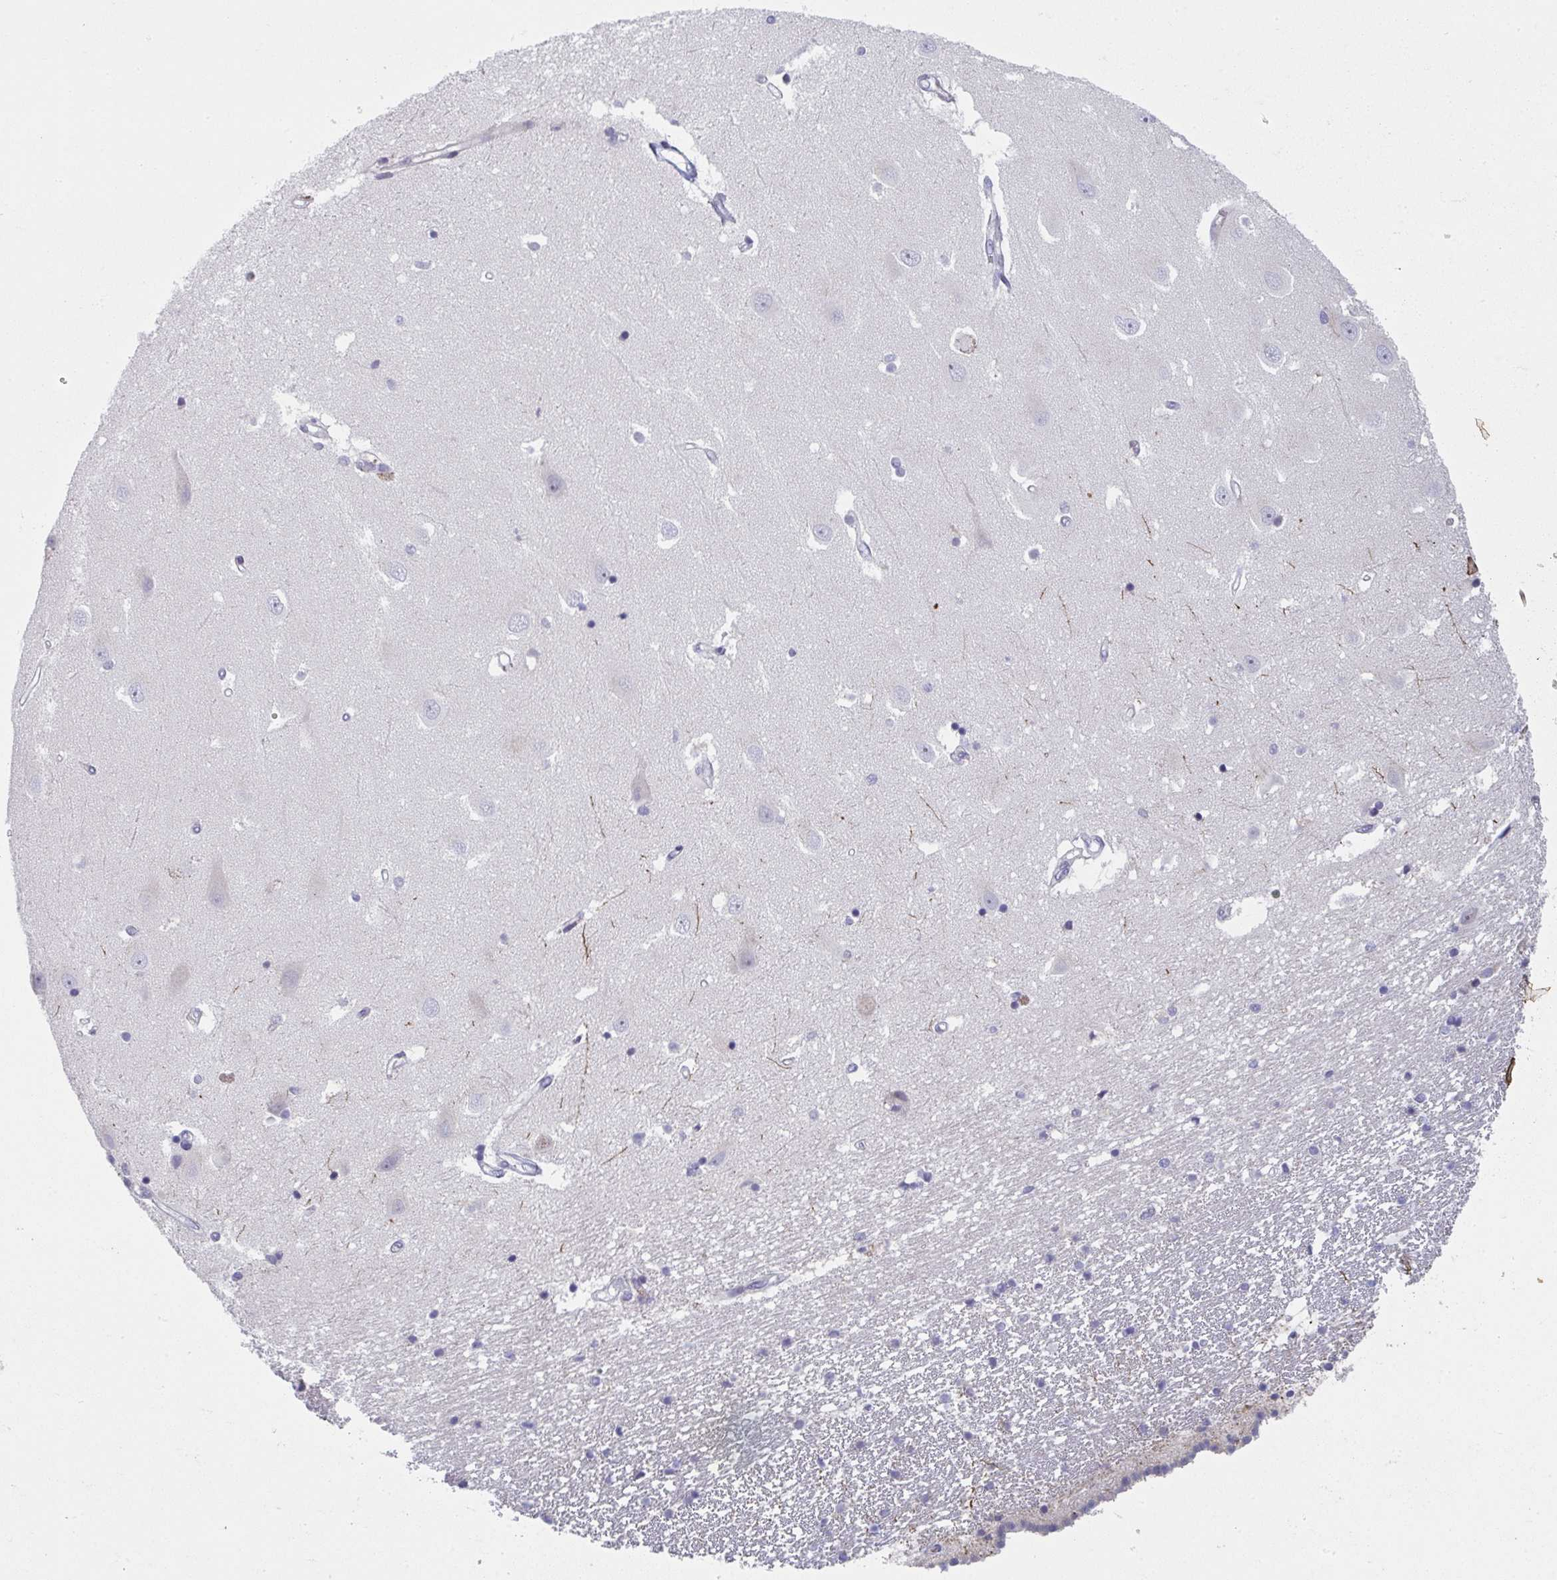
{"staining": {"intensity": "negative", "quantity": "none", "location": "none"}, "tissue": "hippocampus", "cell_type": "Glial cells", "image_type": "normal", "snomed": [{"axis": "morphology", "description": "Normal tissue, NOS"}, {"axis": "topography", "description": "Hippocampus"}], "caption": "Immunohistochemistry image of normal human hippocampus stained for a protein (brown), which shows no expression in glial cells.", "gene": "RIOK1", "patient": {"sex": "male", "age": 63}}